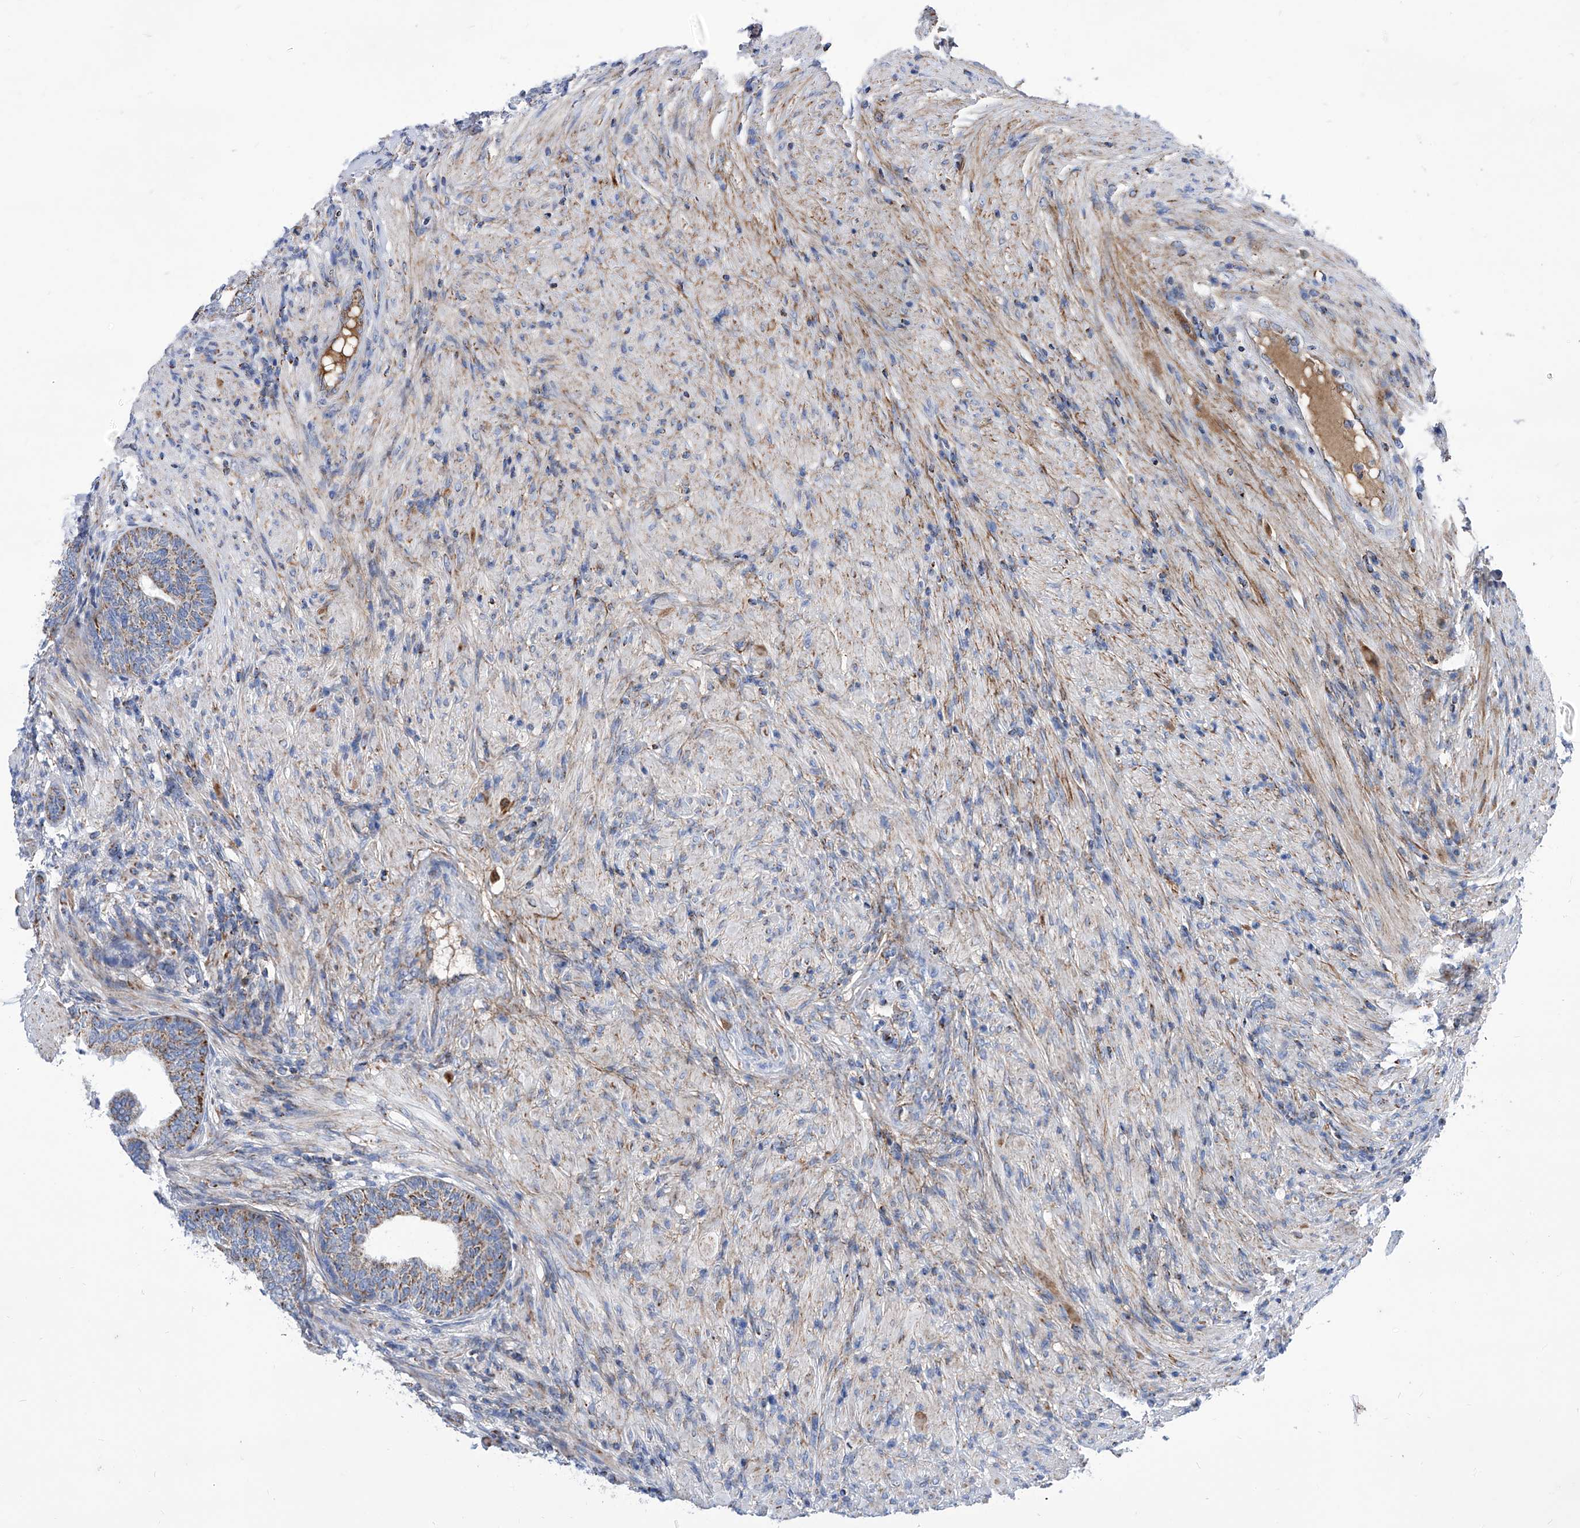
{"staining": {"intensity": "moderate", "quantity": ">75%", "location": "cytoplasmic/membranous"}, "tissue": "prostate", "cell_type": "Glandular cells", "image_type": "normal", "snomed": [{"axis": "morphology", "description": "Normal tissue, NOS"}, {"axis": "topography", "description": "Prostate"}], "caption": "Normal prostate was stained to show a protein in brown. There is medium levels of moderate cytoplasmic/membranous staining in about >75% of glandular cells.", "gene": "SRBD1", "patient": {"sex": "male", "age": 76}}